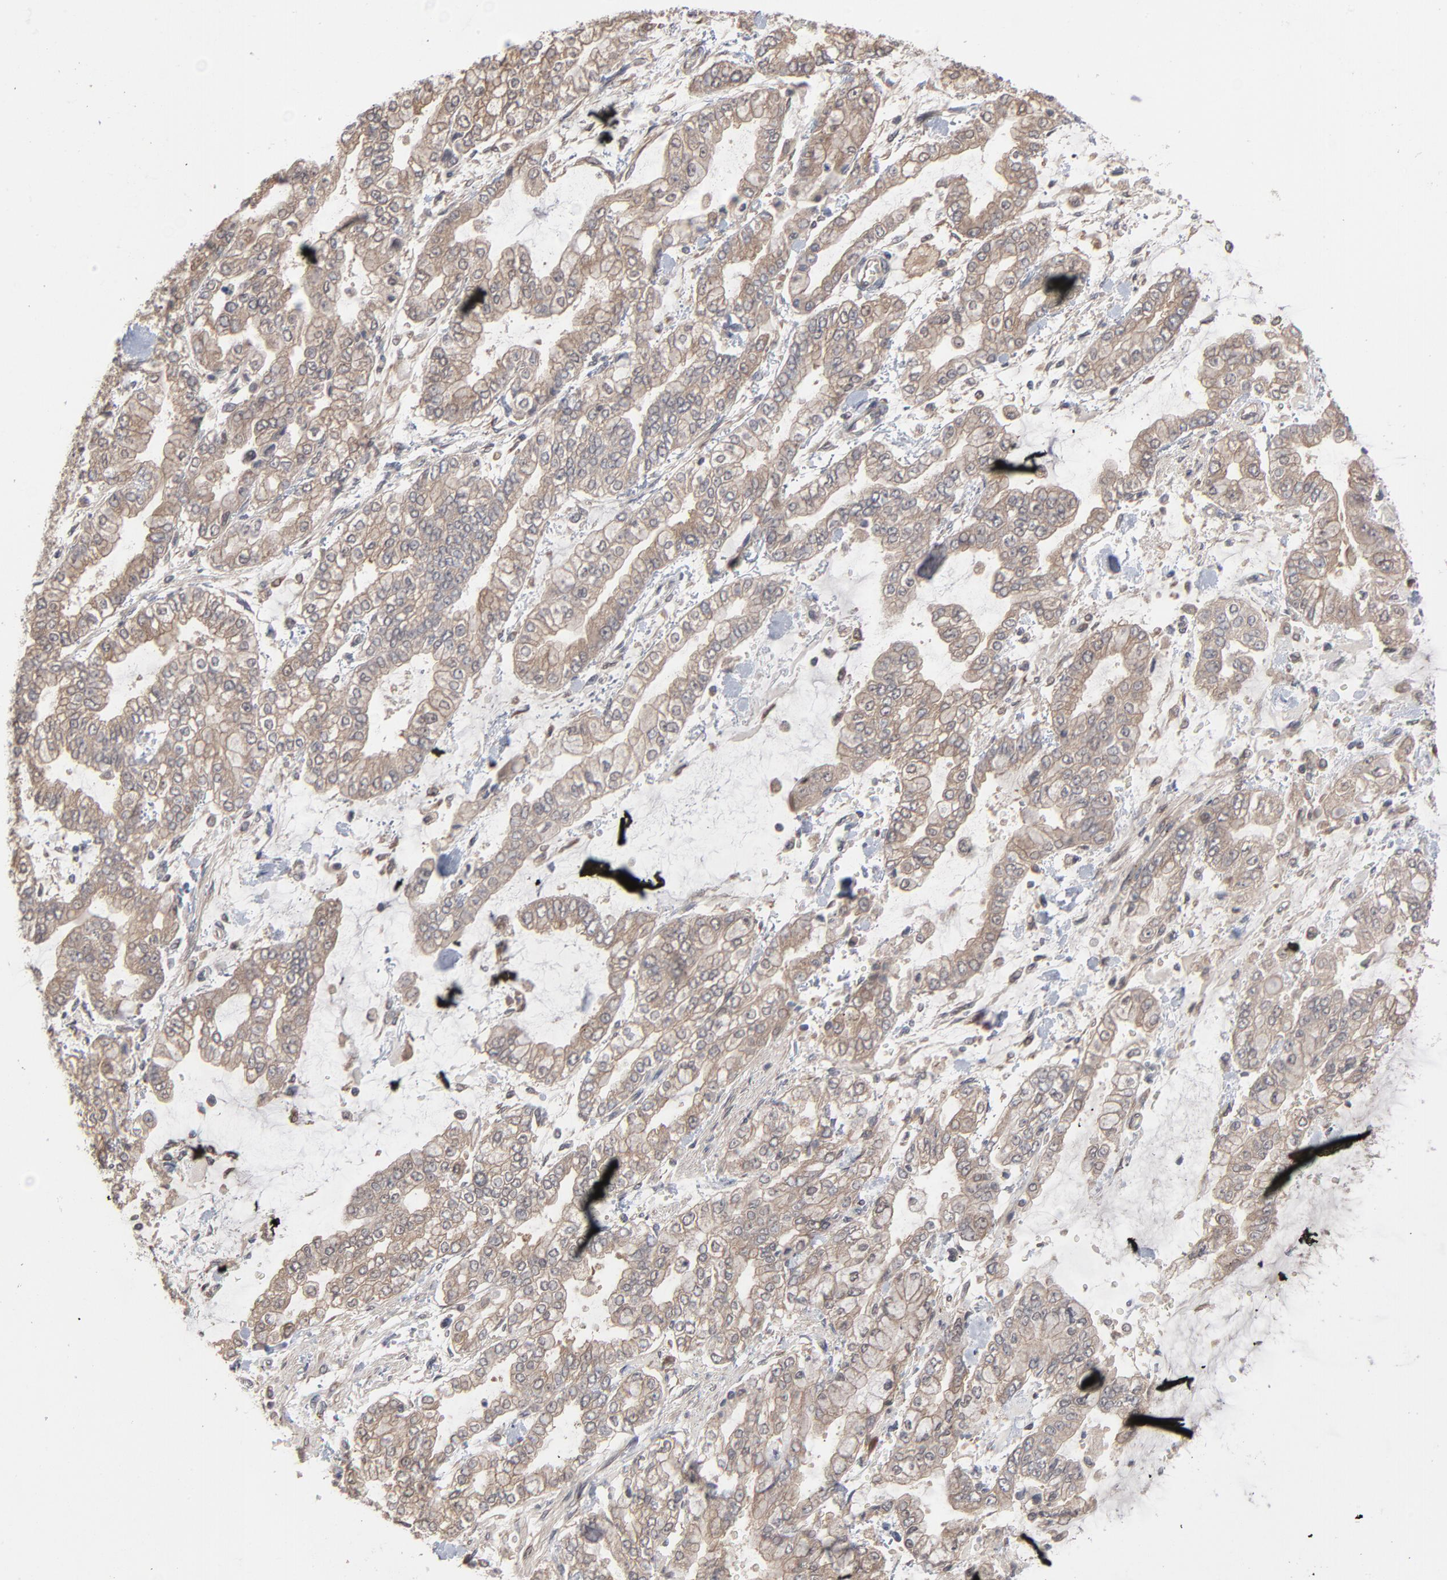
{"staining": {"intensity": "weak", "quantity": ">75%", "location": "cytoplasmic/membranous"}, "tissue": "stomach cancer", "cell_type": "Tumor cells", "image_type": "cancer", "snomed": [{"axis": "morphology", "description": "Normal tissue, NOS"}, {"axis": "morphology", "description": "Adenocarcinoma, NOS"}, {"axis": "topography", "description": "Stomach, upper"}, {"axis": "topography", "description": "Stomach"}], "caption": "A photomicrograph of stomach cancer stained for a protein displays weak cytoplasmic/membranous brown staining in tumor cells. (DAB = brown stain, brightfield microscopy at high magnification).", "gene": "SCFD1", "patient": {"sex": "male", "age": 76}}